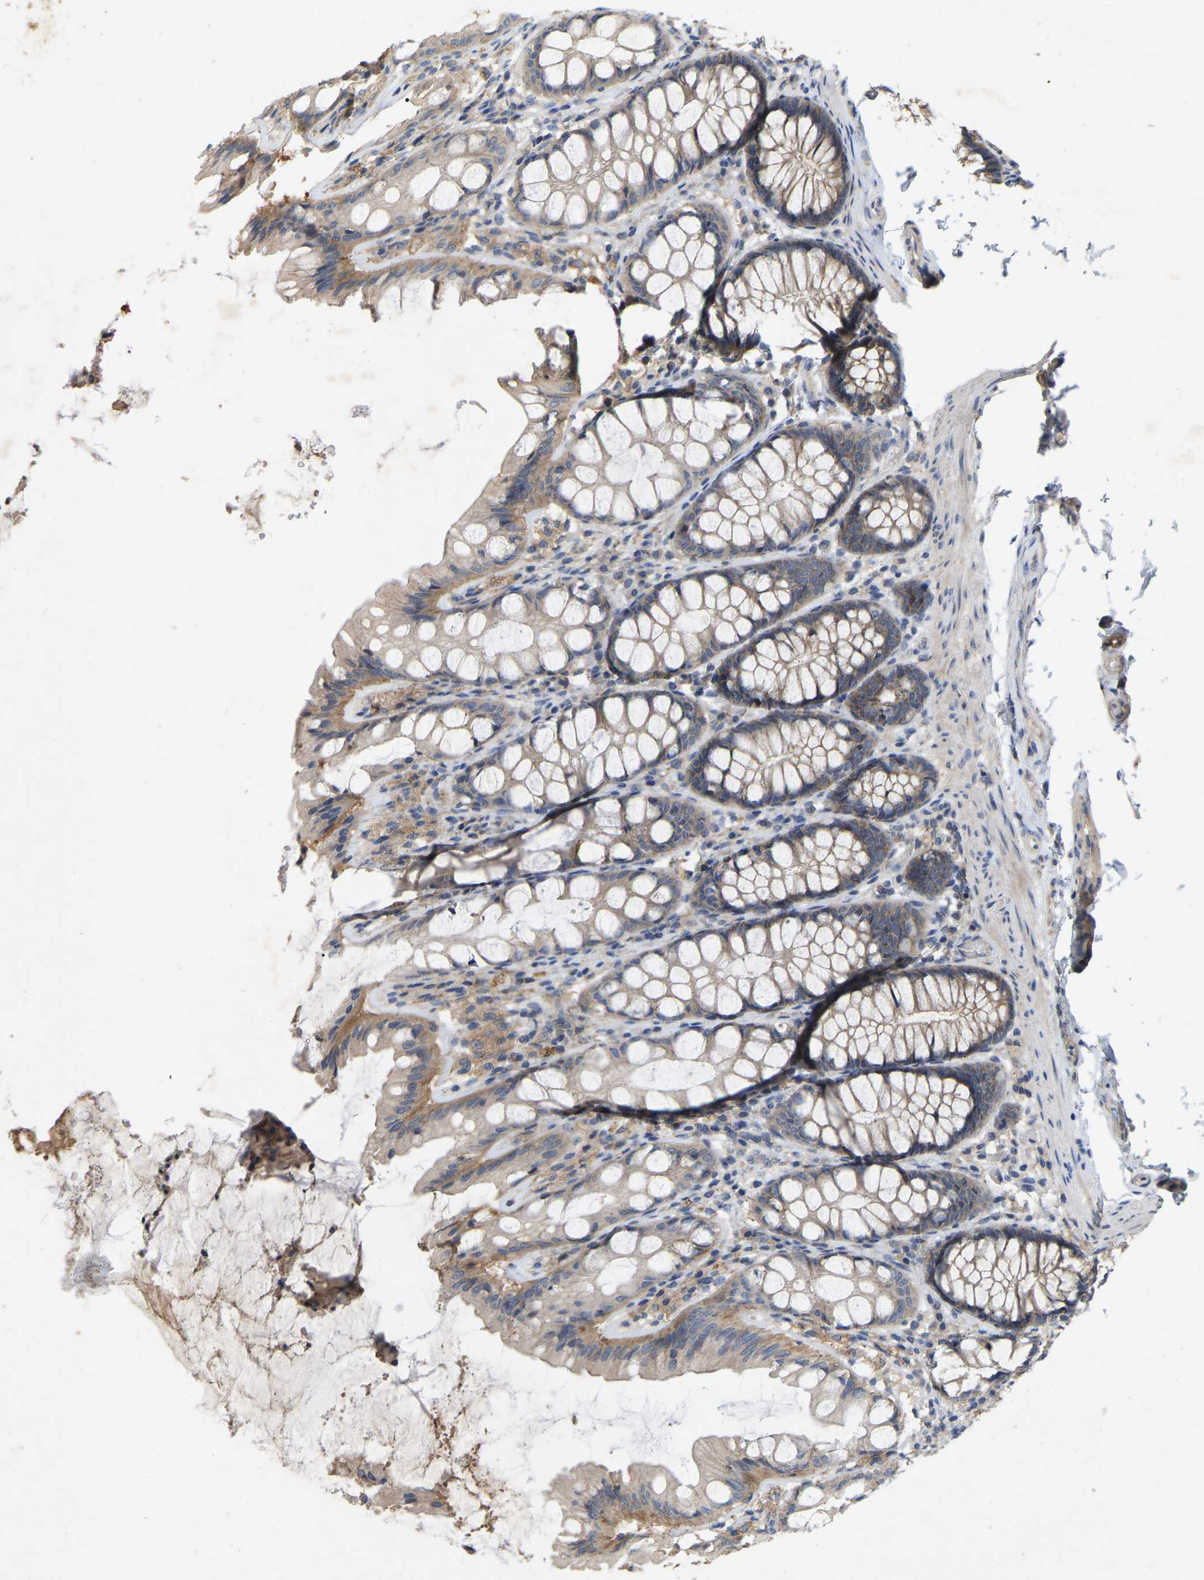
{"staining": {"intensity": "moderate", "quantity": ">75%", "location": "cytoplasmic/membranous"}, "tissue": "colon", "cell_type": "Endothelial cells", "image_type": "normal", "snomed": [{"axis": "morphology", "description": "Normal tissue, NOS"}, {"axis": "topography", "description": "Colon"}], "caption": "The histopathology image reveals immunohistochemical staining of normal colon. There is moderate cytoplasmic/membranous expression is seen in about >75% of endothelial cells. Ihc stains the protein in brown and the nuclei are stained blue.", "gene": "LPAR2", "patient": {"sex": "male", "age": 47}}